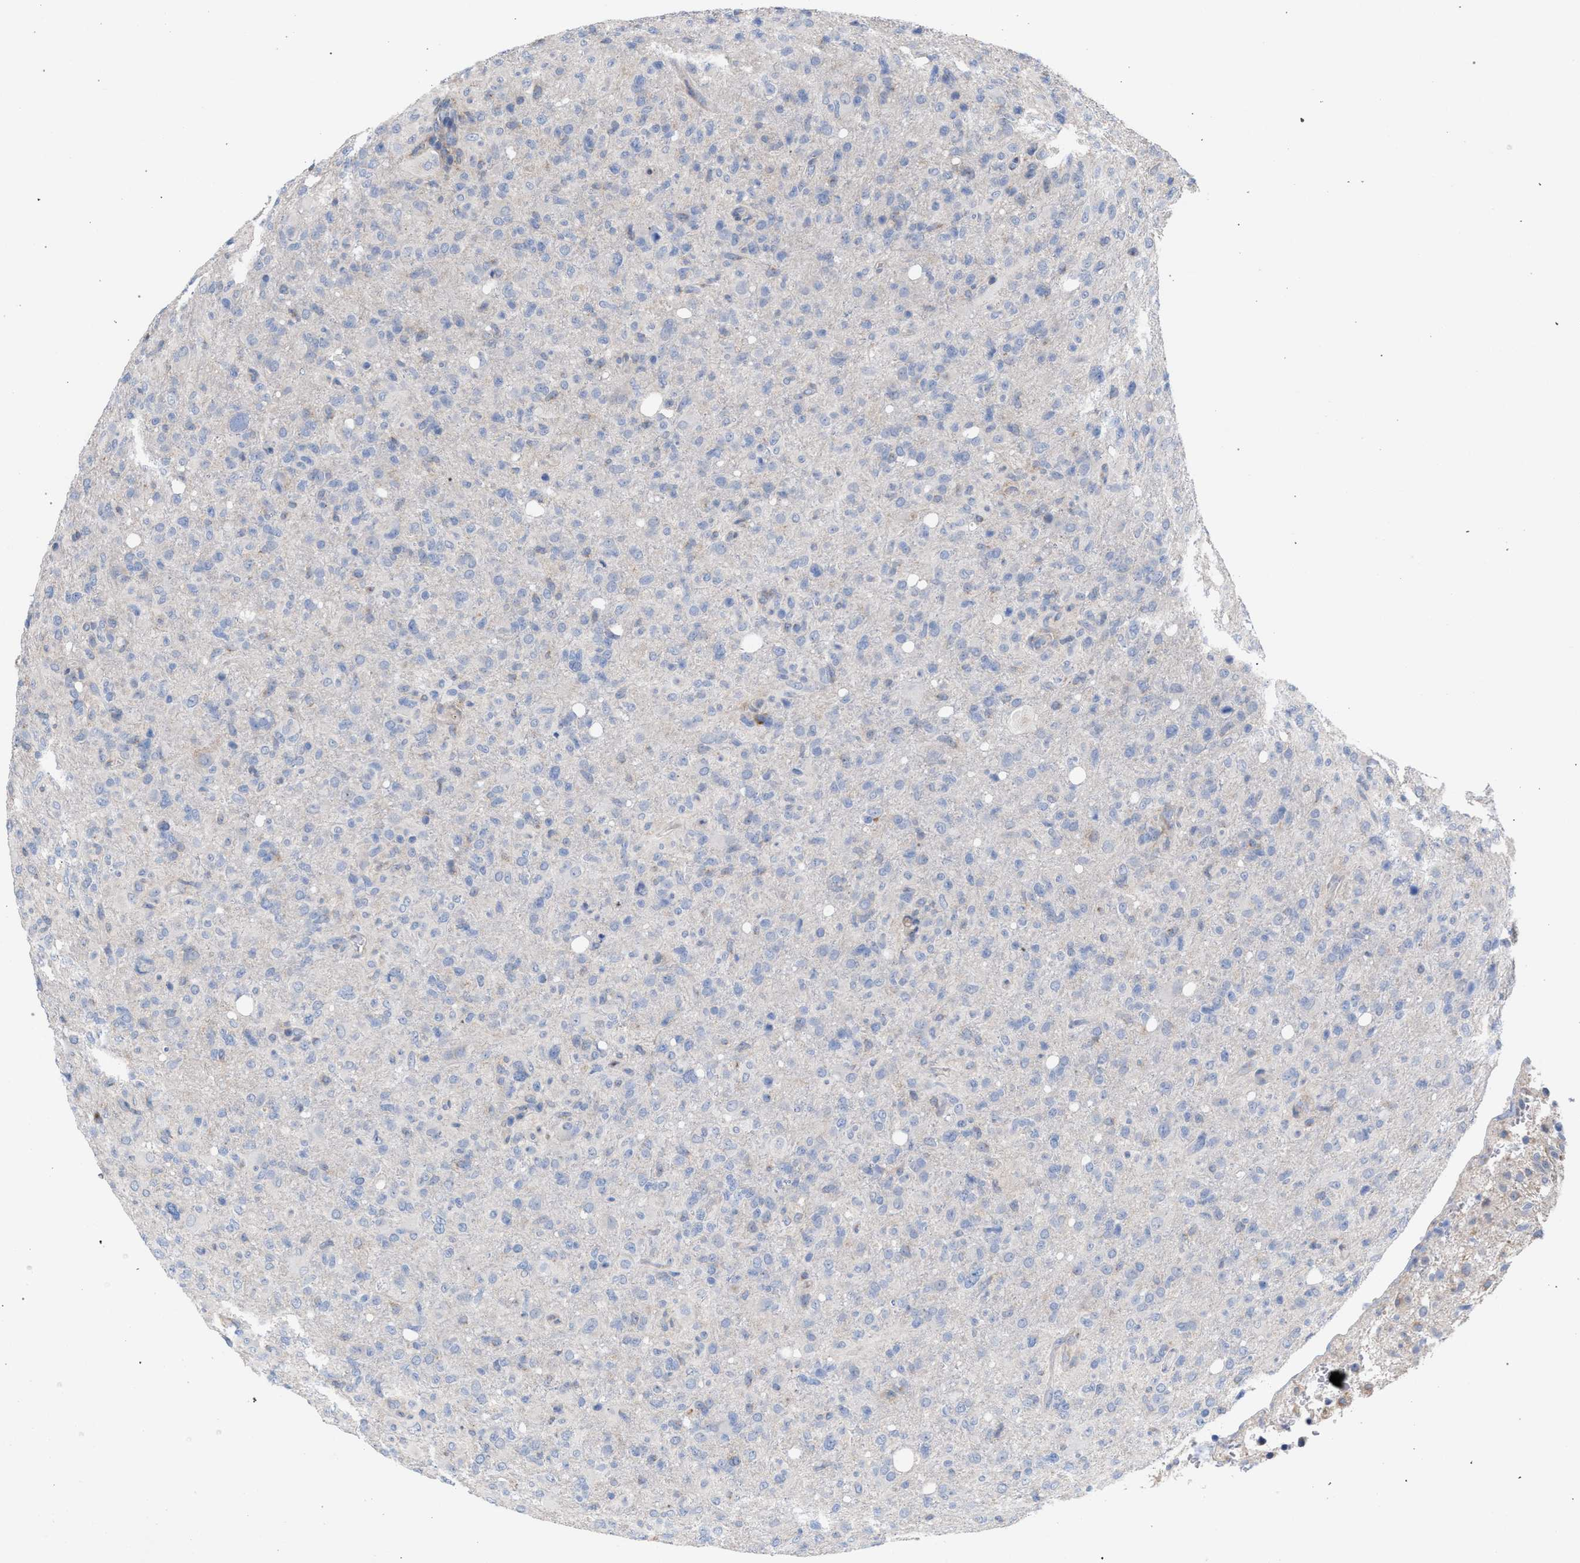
{"staining": {"intensity": "negative", "quantity": "none", "location": "none"}, "tissue": "glioma", "cell_type": "Tumor cells", "image_type": "cancer", "snomed": [{"axis": "morphology", "description": "Glioma, malignant, High grade"}, {"axis": "topography", "description": "Brain"}], "caption": "High power microscopy histopathology image of an immunohistochemistry (IHC) histopathology image of glioma, revealing no significant staining in tumor cells. (Brightfield microscopy of DAB (3,3'-diaminobenzidine) IHC at high magnification).", "gene": "RNF135", "patient": {"sex": "female", "age": 57}}